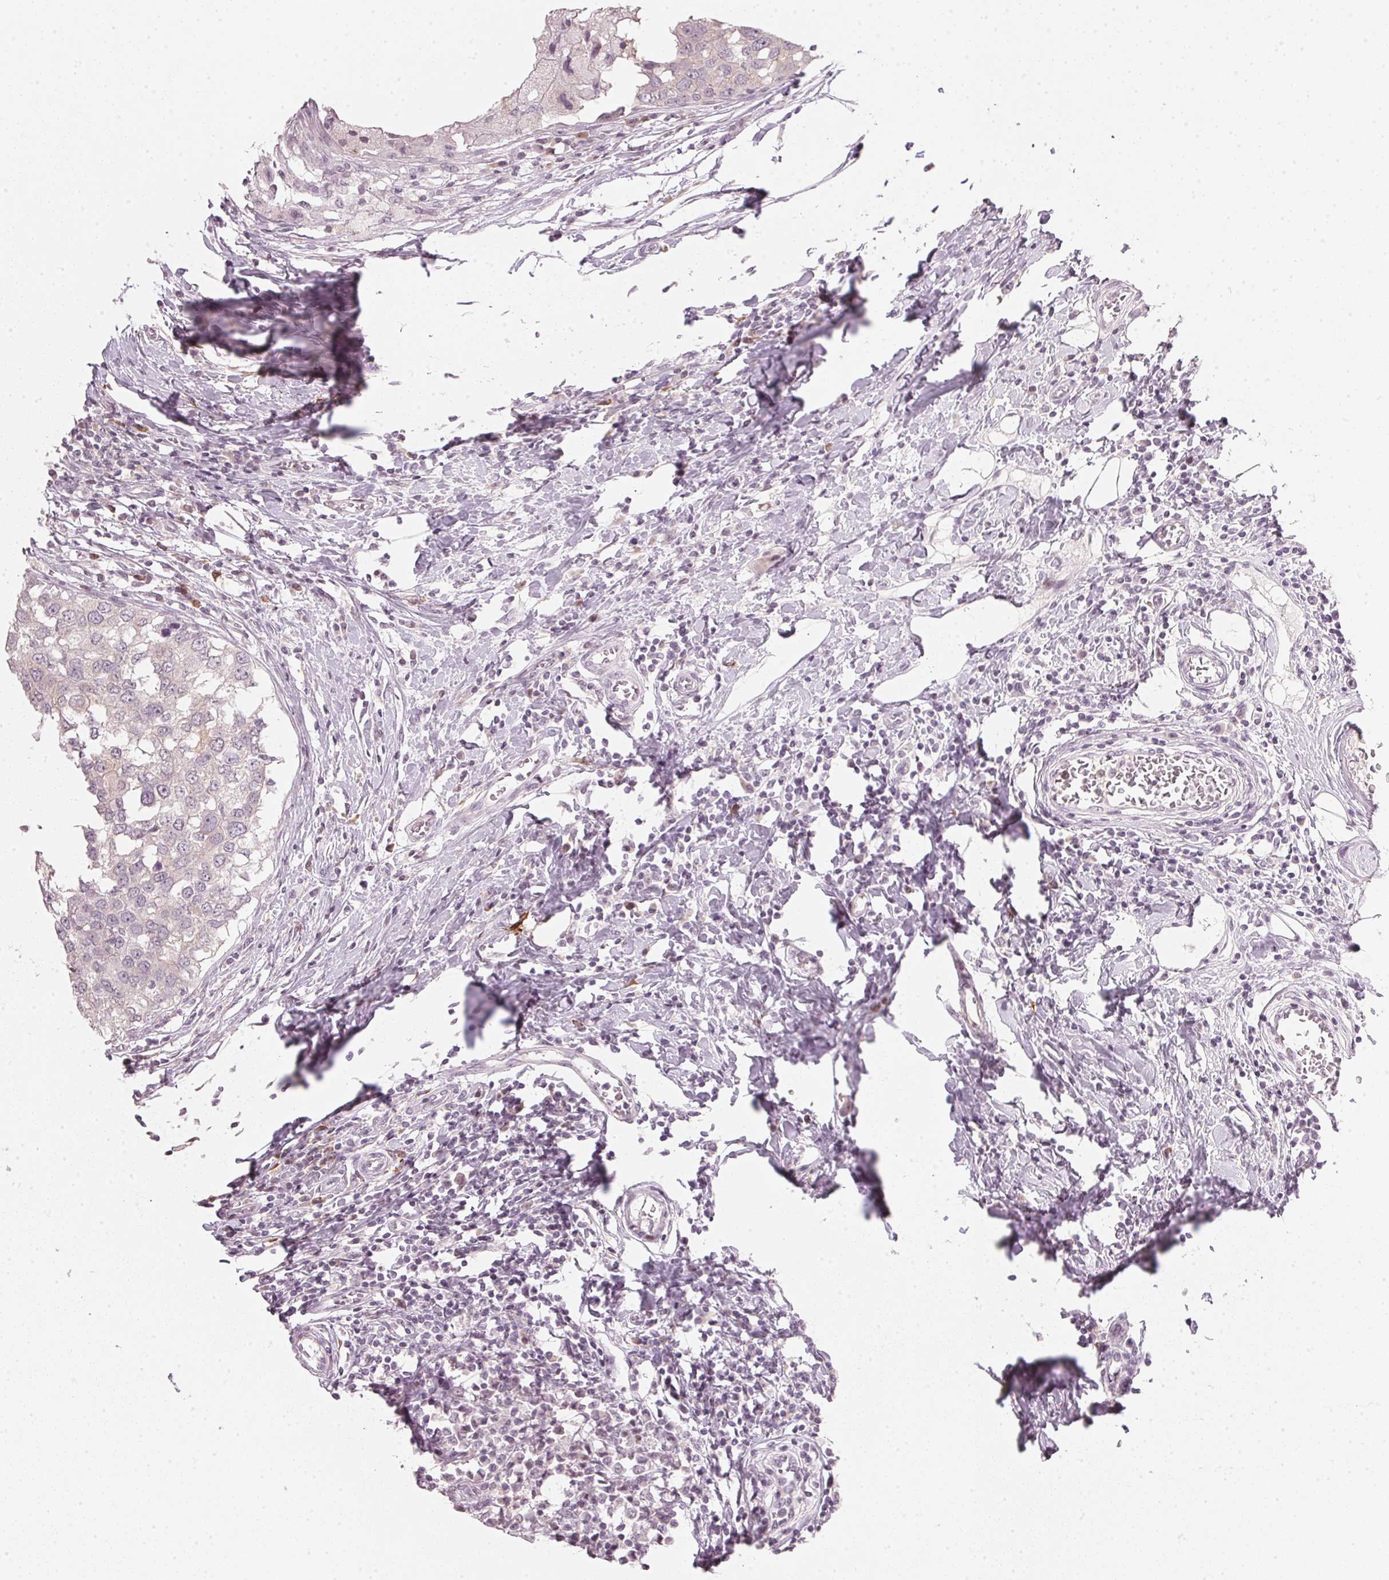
{"staining": {"intensity": "weak", "quantity": "<25%", "location": "cytoplasmic/membranous"}, "tissue": "breast cancer", "cell_type": "Tumor cells", "image_type": "cancer", "snomed": [{"axis": "morphology", "description": "Duct carcinoma"}, {"axis": "topography", "description": "Breast"}], "caption": "The image shows no staining of tumor cells in invasive ductal carcinoma (breast). (DAB immunohistochemistry with hematoxylin counter stain).", "gene": "SFRP4", "patient": {"sex": "female", "age": 27}}